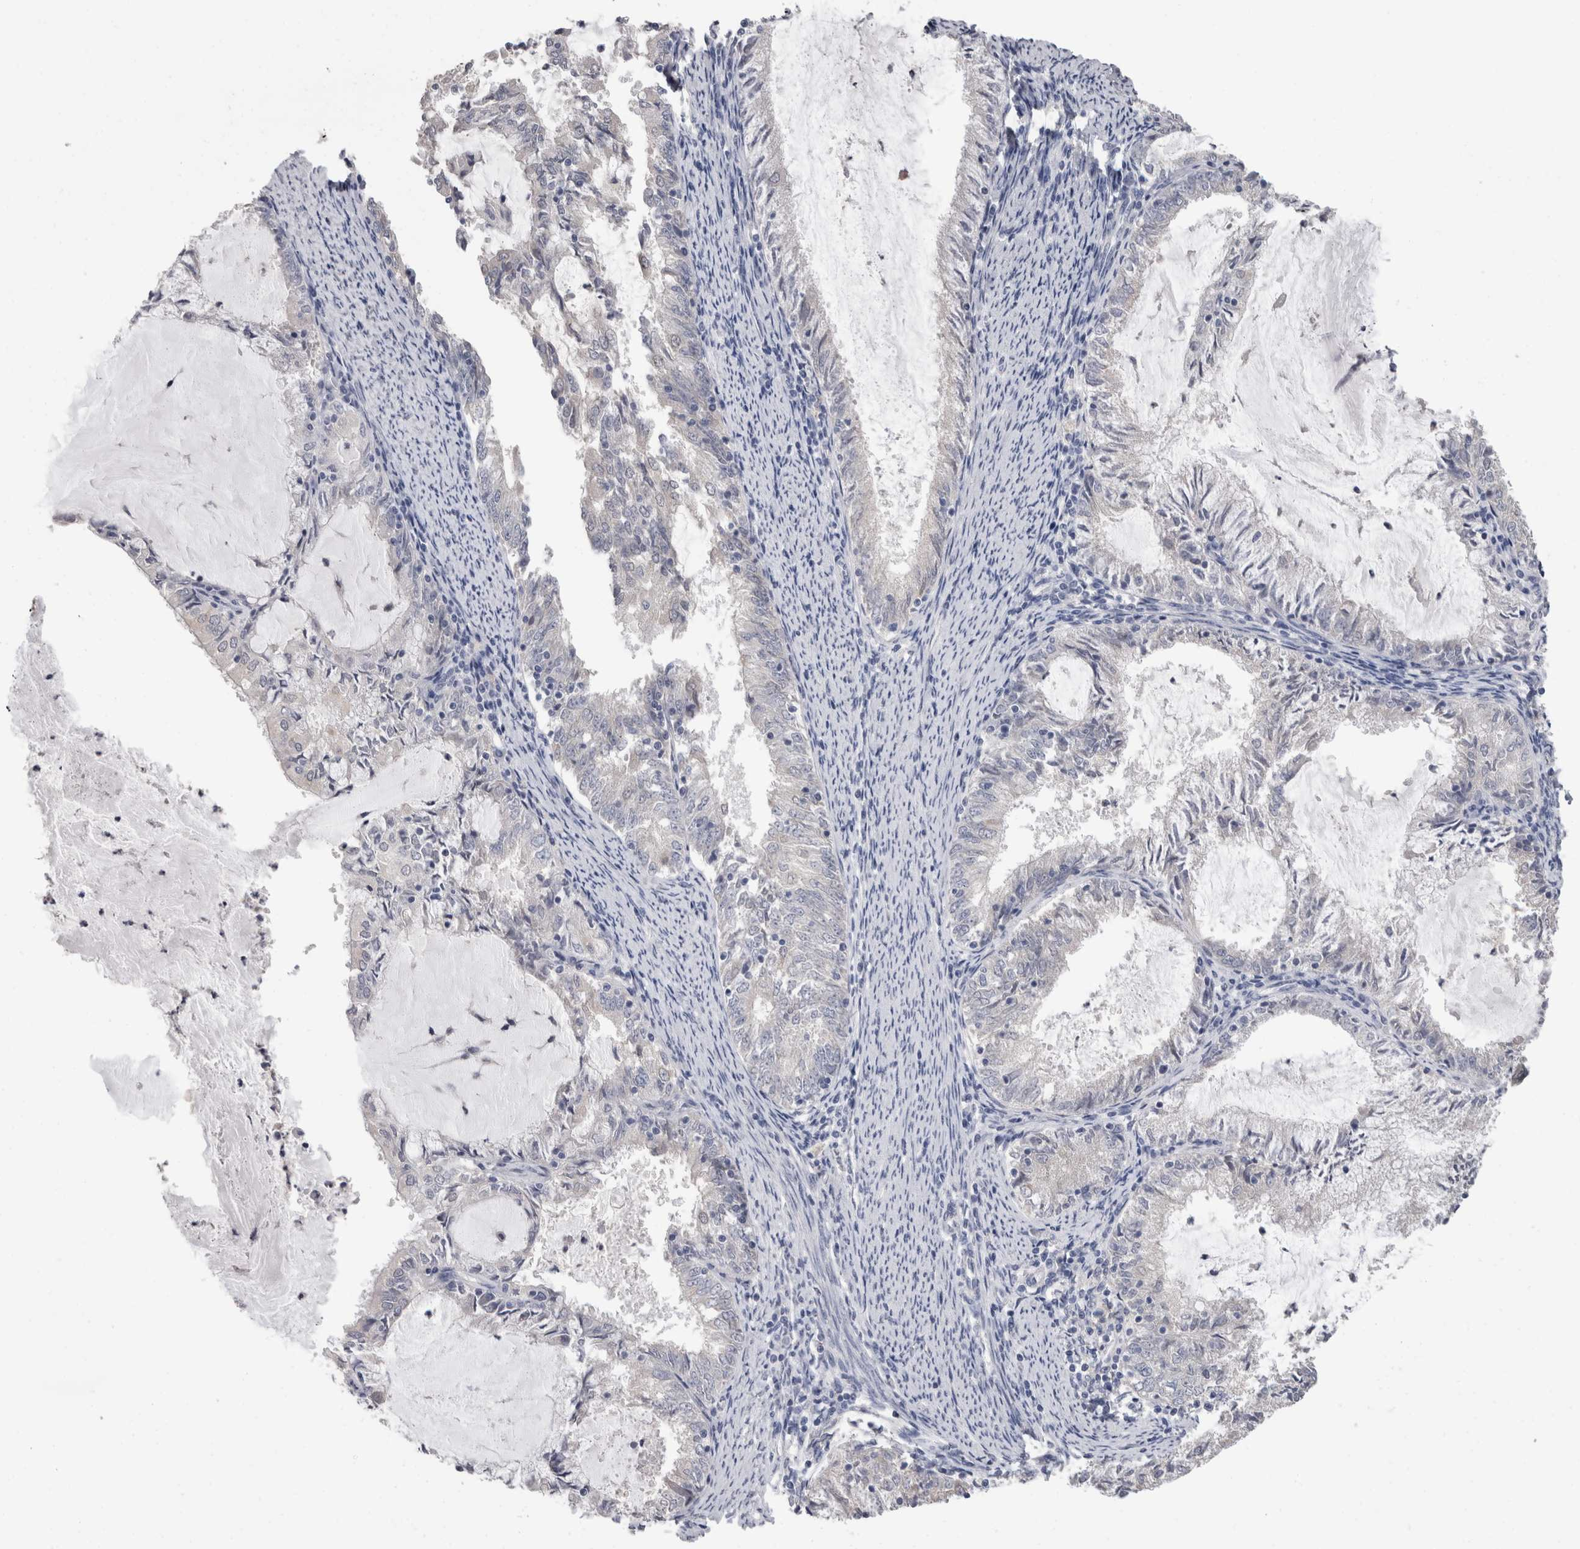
{"staining": {"intensity": "negative", "quantity": "none", "location": "none"}, "tissue": "endometrial cancer", "cell_type": "Tumor cells", "image_type": "cancer", "snomed": [{"axis": "morphology", "description": "Adenocarcinoma, NOS"}, {"axis": "topography", "description": "Endometrium"}], "caption": "There is no significant staining in tumor cells of endometrial cancer (adenocarcinoma). (Stains: DAB IHC with hematoxylin counter stain, Microscopy: brightfield microscopy at high magnification).", "gene": "FHOD3", "patient": {"sex": "female", "age": 57}}